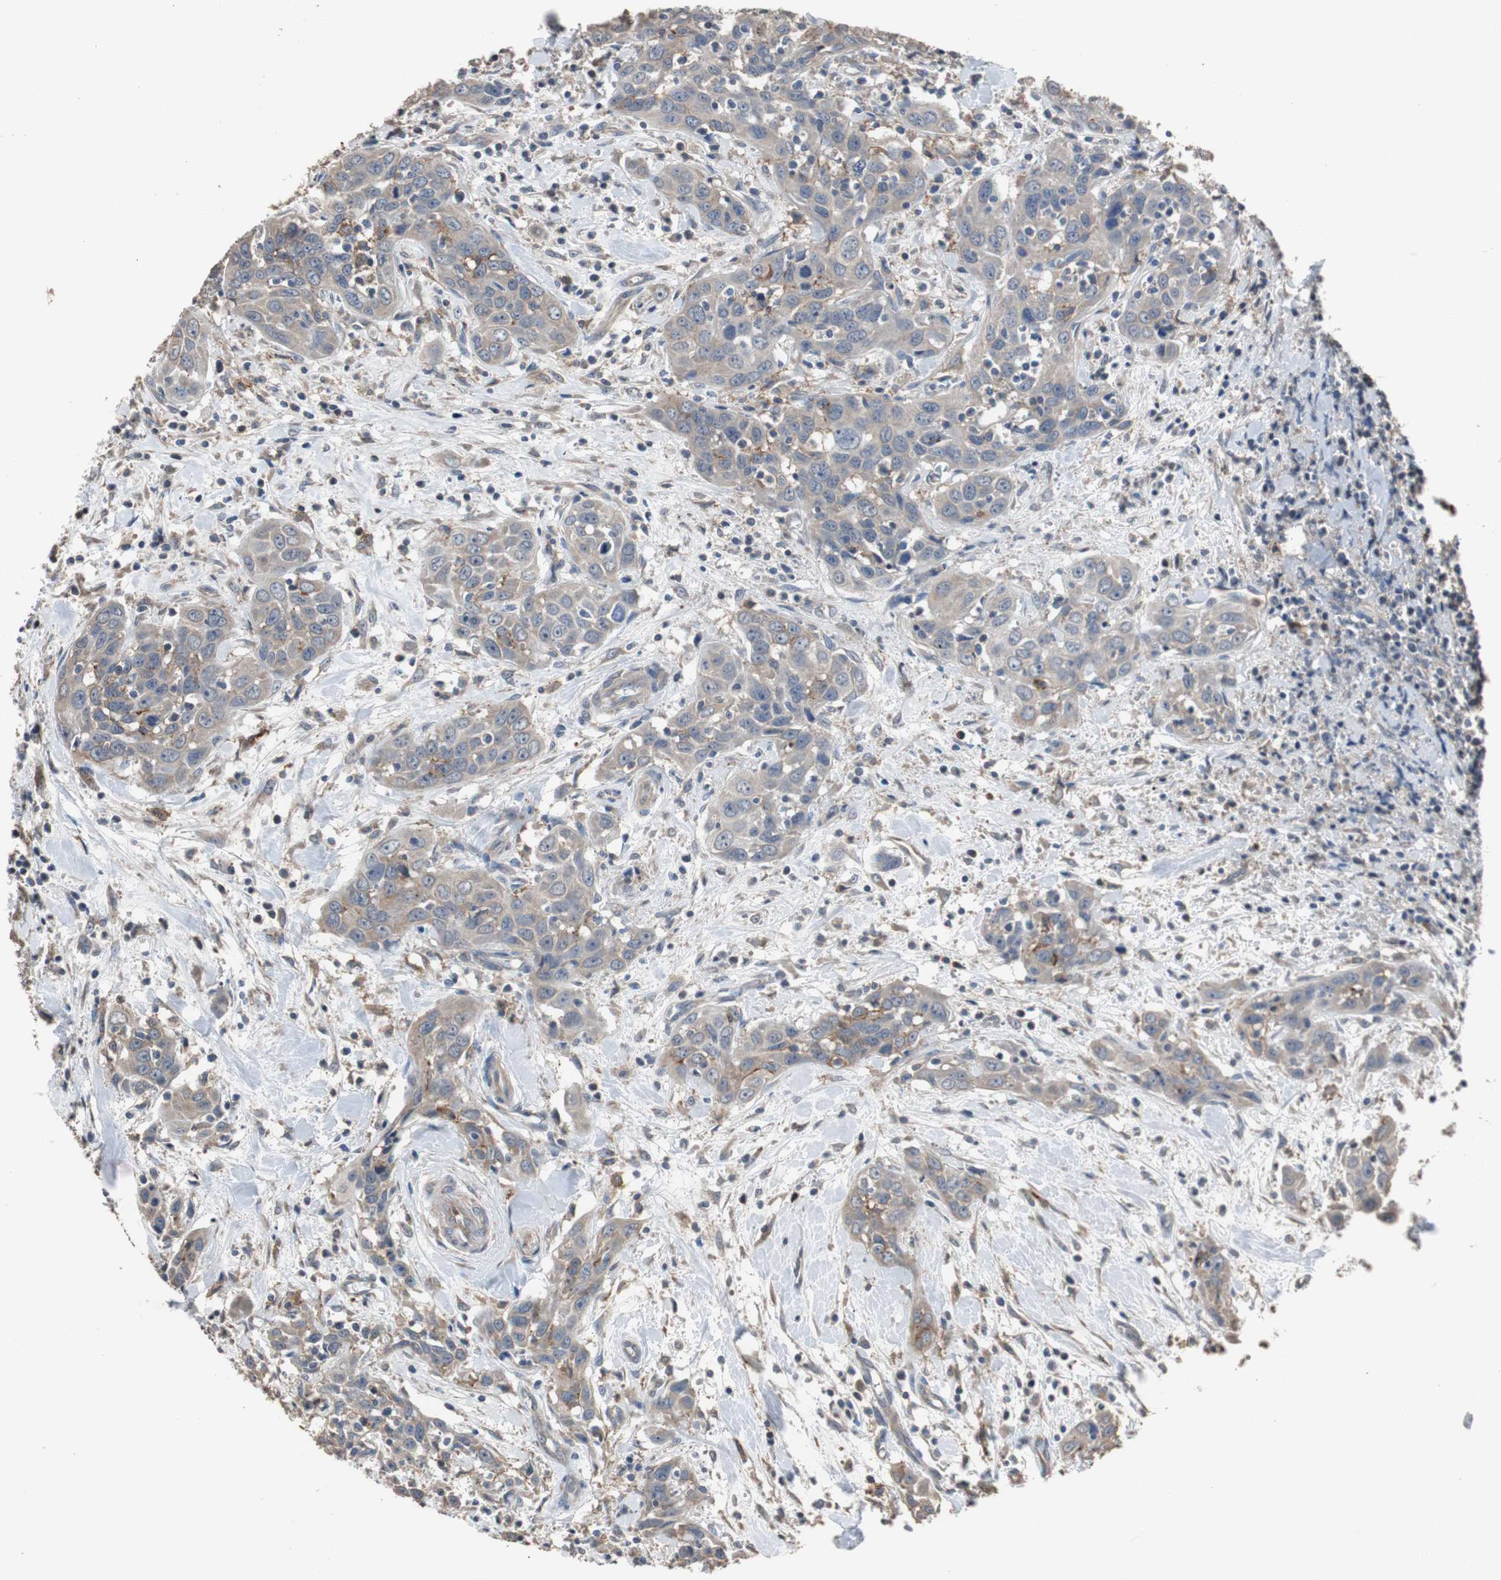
{"staining": {"intensity": "weak", "quantity": "25%-75%", "location": "cytoplasmic/membranous"}, "tissue": "head and neck cancer", "cell_type": "Tumor cells", "image_type": "cancer", "snomed": [{"axis": "morphology", "description": "Squamous cell carcinoma, NOS"}, {"axis": "topography", "description": "Oral tissue"}, {"axis": "topography", "description": "Head-Neck"}], "caption": "DAB (3,3'-diaminobenzidine) immunohistochemical staining of human head and neck cancer (squamous cell carcinoma) reveals weak cytoplasmic/membranous protein positivity in about 25%-75% of tumor cells.", "gene": "SCIMP", "patient": {"sex": "female", "age": 50}}